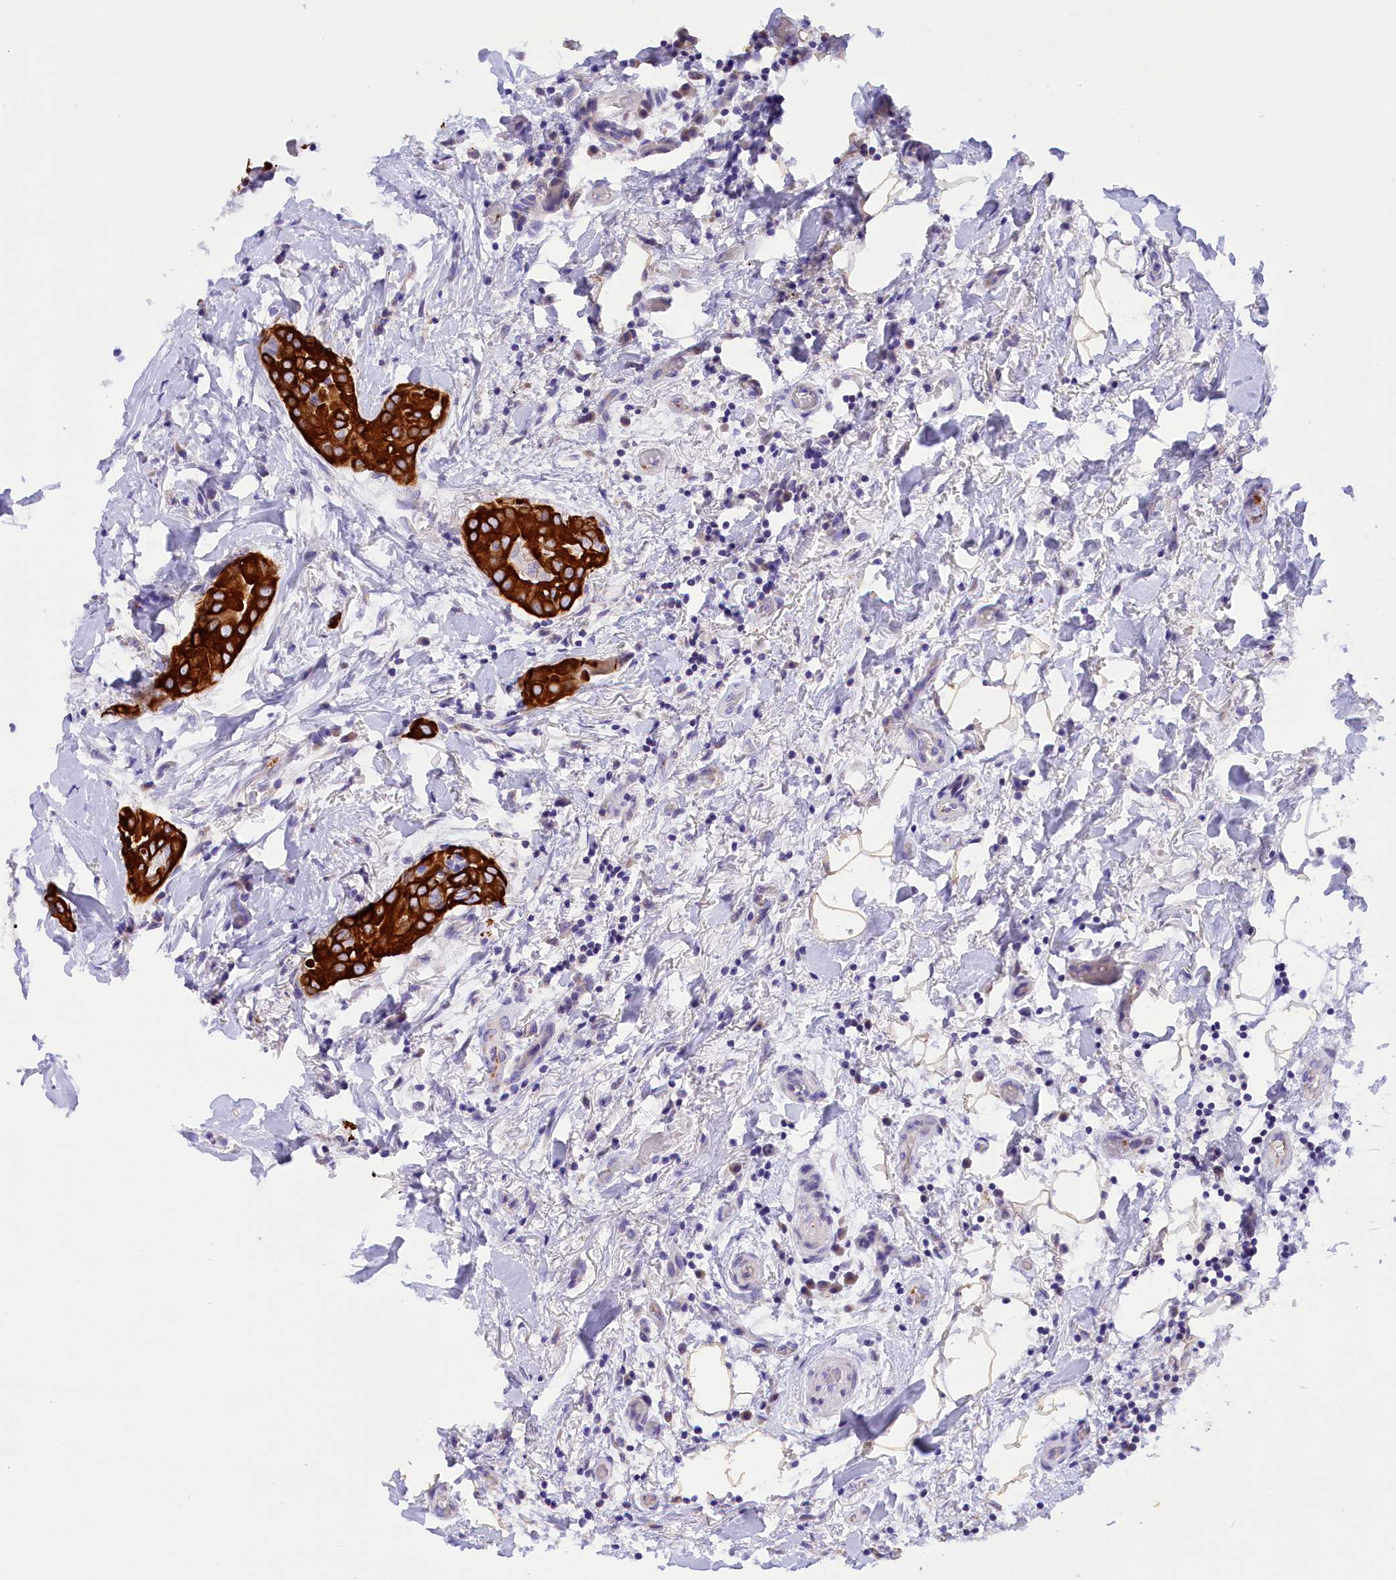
{"staining": {"intensity": "strong", "quantity": ">75%", "location": "cytoplasmic/membranous"}, "tissue": "thyroid cancer", "cell_type": "Tumor cells", "image_type": "cancer", "snomed": [{"axis": "morphology", "description": "Papillary adenocarcinoma, NOS"}, {"axis": "topography", "description": "Thyroid gland"}], "caption": "Strong cytoplasmic/membranous staining for a protein is identified in about >75% of tumor cells of thyroid papillary adenocarcinoma using immunohistochemistry (IHC).", "gene": "PKIA", "patient": {"sex": "male", "age": 33}}